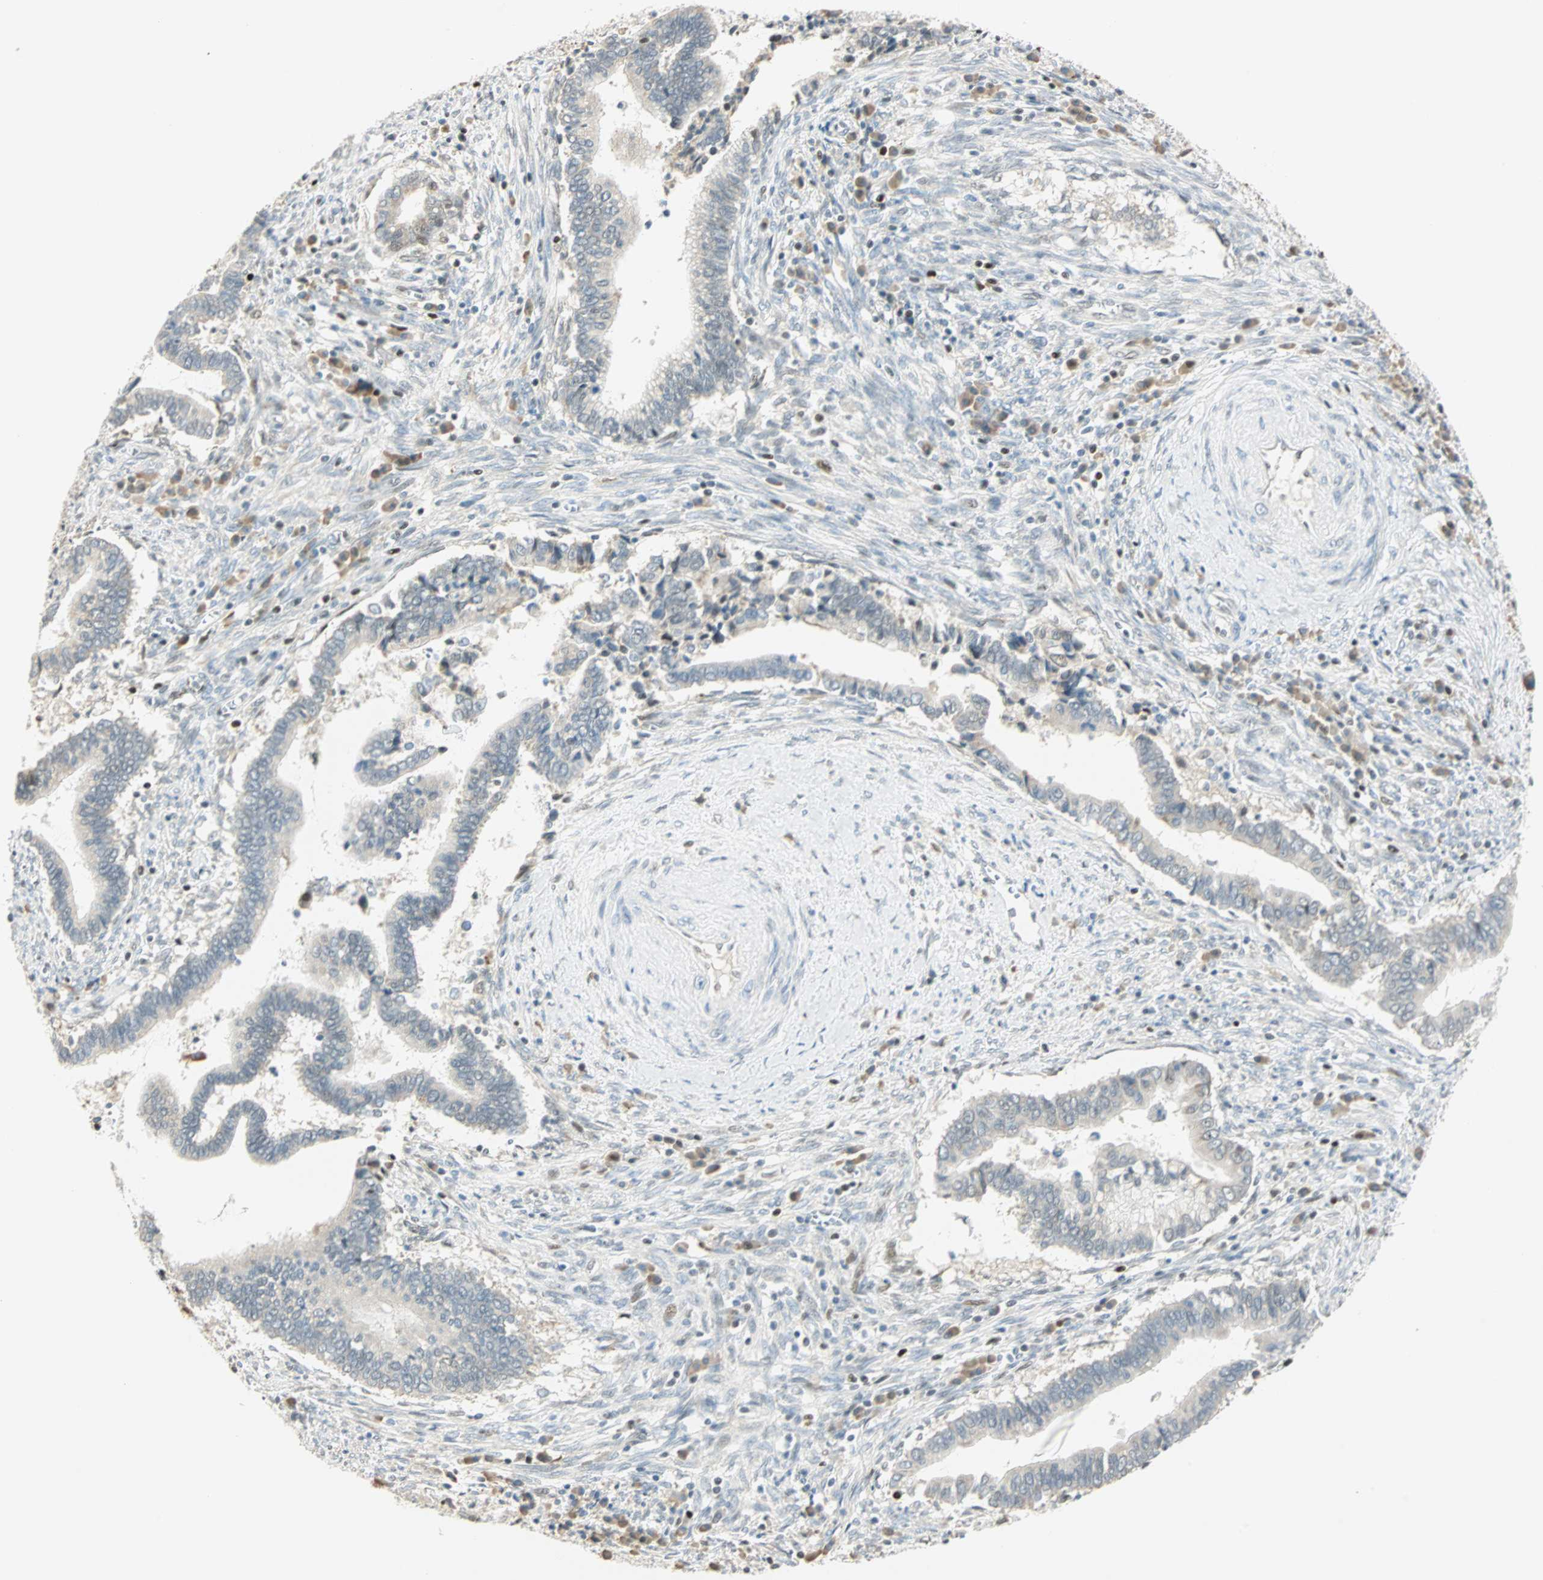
{"staining": {"intensity": "negative", "quantity": "none", "location": "none"}, "tissue": "cervical cancer", "cell_type": "Tumor cells", "image_type": "cancer", "snomed": [{"axis": "morphology", "description": "Adenocarcinoma, NOS"}, {"axis": "topography", "description": "Cervix"}], "caption": "The photomicrograph exhibits no staining of tumor cells in adenocarcinoma (cervical).", "gene": "MSX2", "patient": {"sex": "female", "age": 44}}